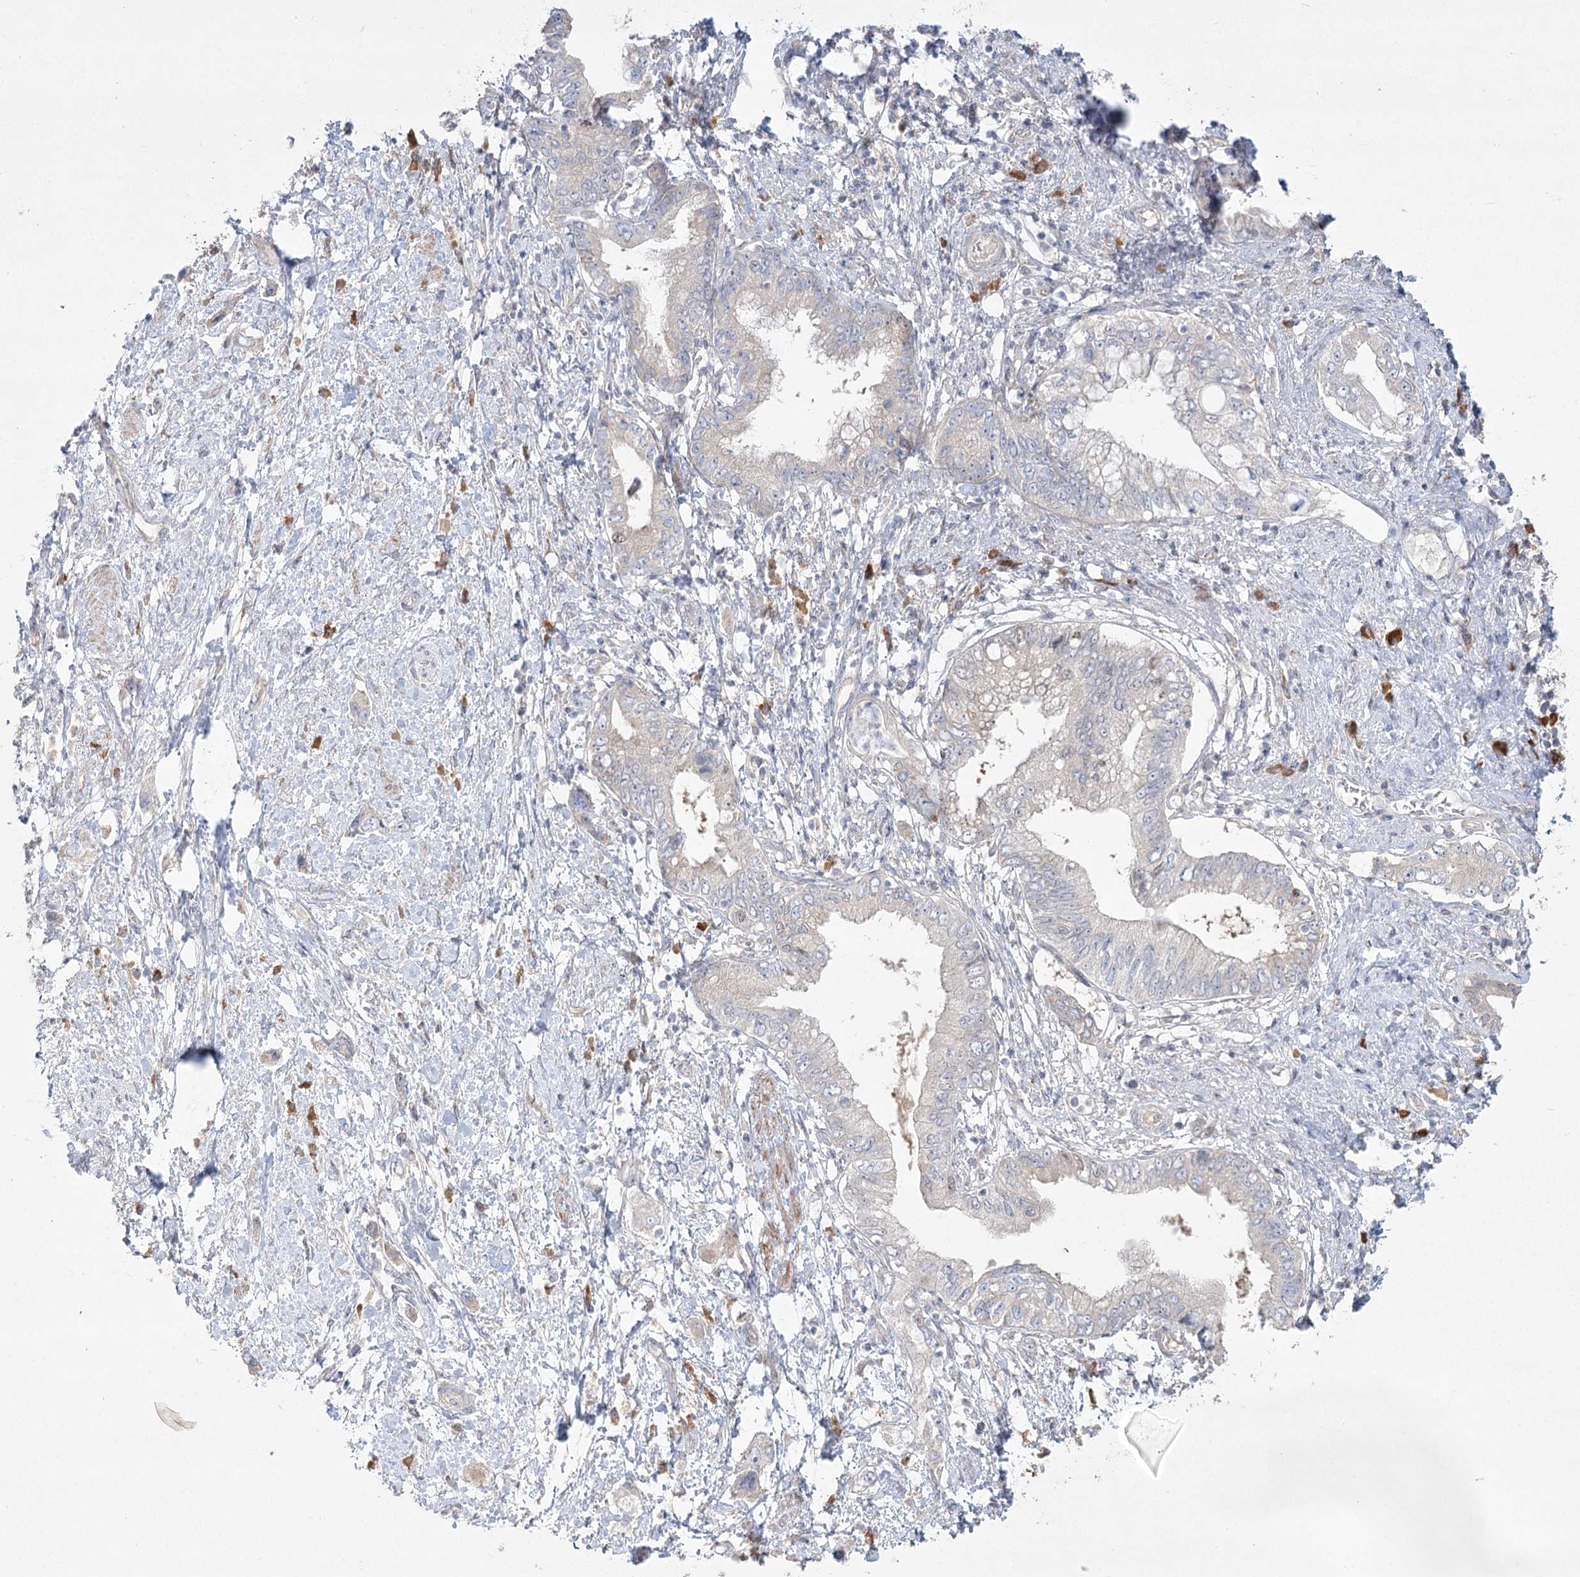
{"staining": {"intensity": "negative", "quantity": "none", "location": "none"}, "tissue": "pancreatic cancer", "cell_type": "Tumor cells", "image_type": "cancer", "snomed": [{"axis": "morphology", "description": "Adenocarcinoma, NOS"}, {"axis": "topography", "description": "Pancreas"}], "caption": "IHC of human pancreatic cancer (adenocarcinoma) exhibits no positivity in tumor cells.", "gene": "CAMTA1", "patient": {"sex": "female", "age": 73}}